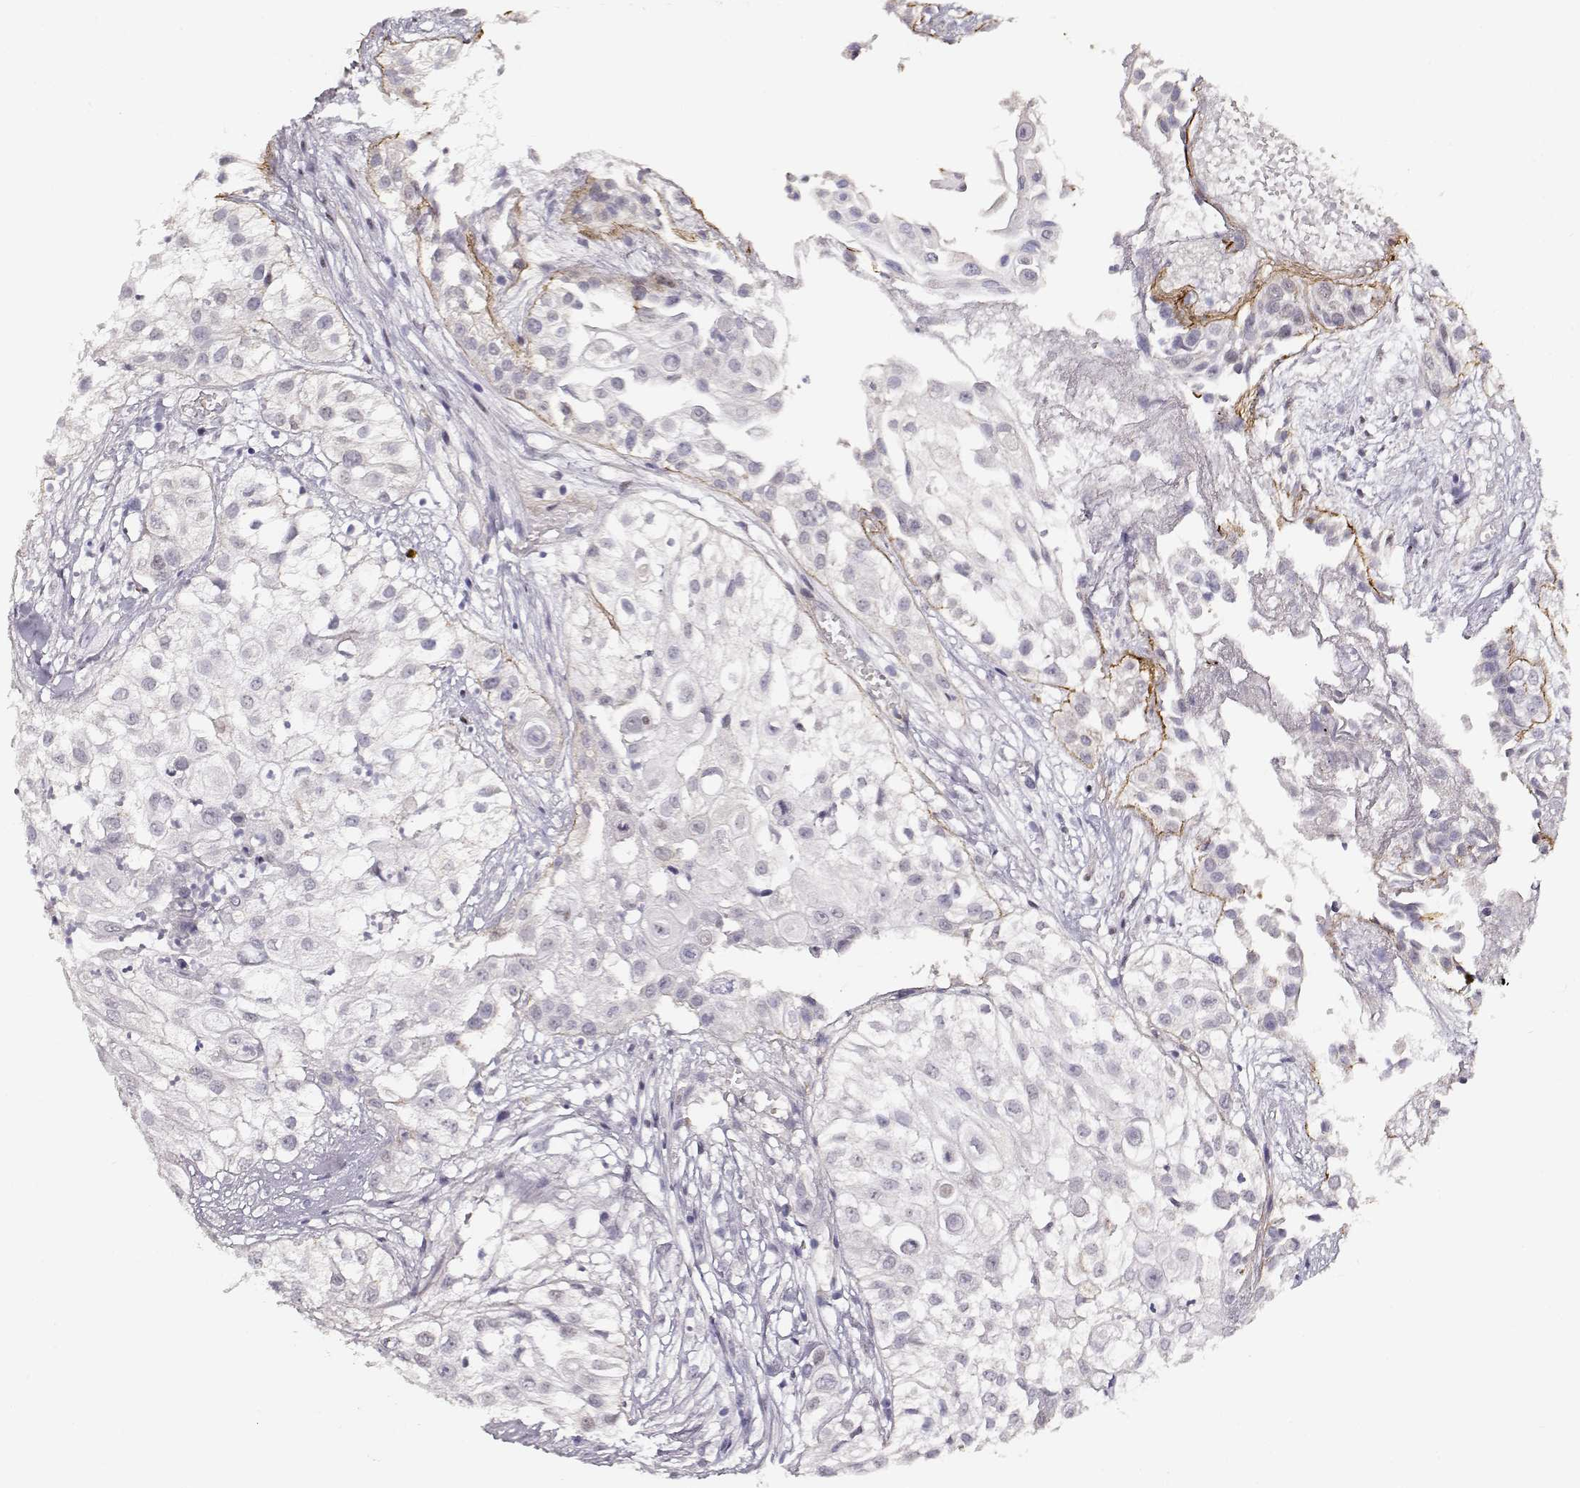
{"staining": {"intensity": "negative", "quantity": "none", "location": "none"}, "tissue": "urothelial cancer", "cell_type": "Tumor cells", "image_type": "cancer", "snomed": [{"axis": "morphology", "description": "Urothelial carcinoma, High grade"}, {"axis": "topography", "description": "Urinary bladder"}], "caption": "This is a image of IHC staining of high-grade urothelial carcinoma, which shows no positivity in tumor cells. The staining was performed using DAB (3,3'-diaminobenzidine) to visualize the protein expression in brown, while the nuclei were stained in blue with hematoxylin (Magnification: 20x).", "gene": "LAMA5", "patient": {"sex": "female", "age": 79}}